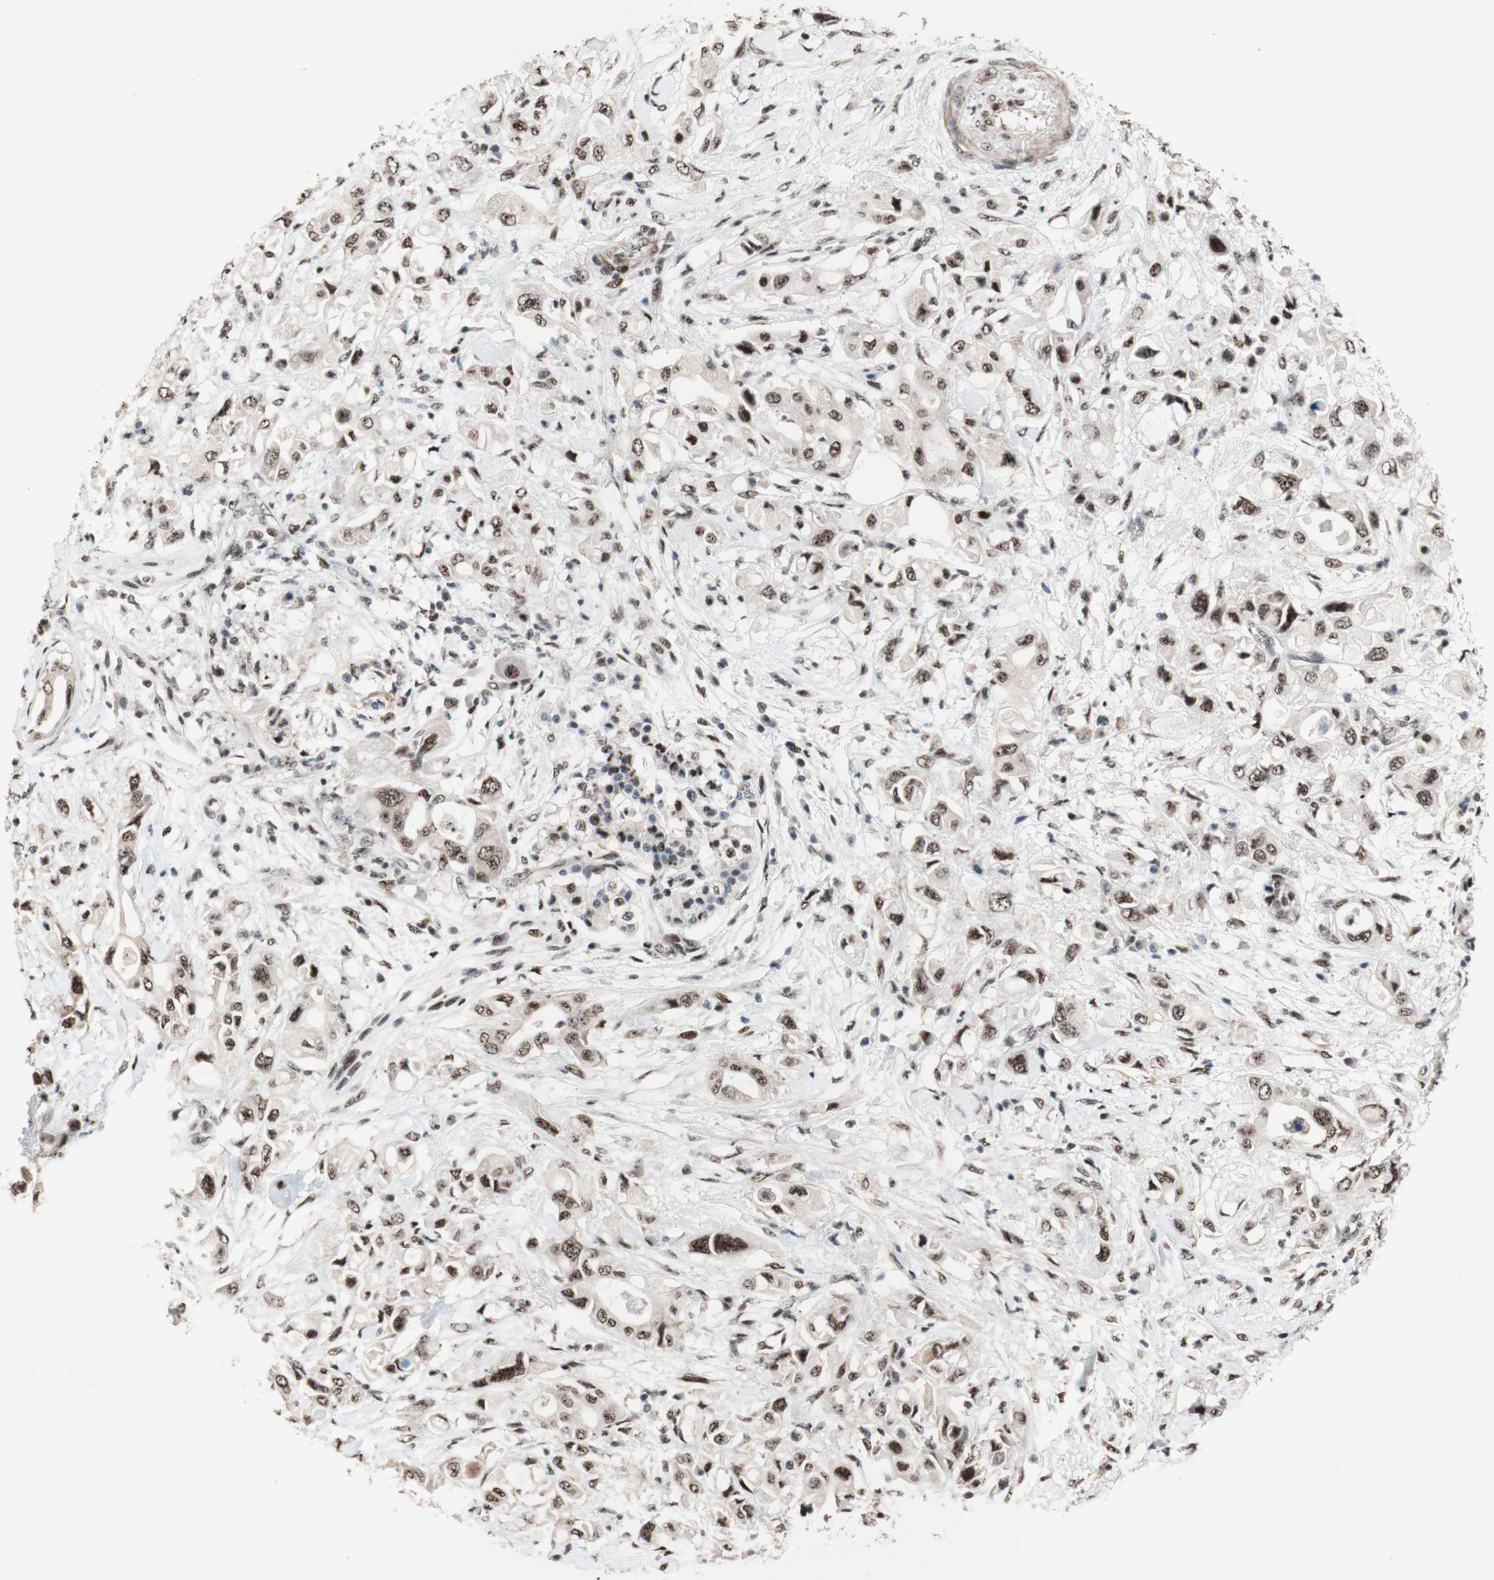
{"staining": {"intensity": "moderate", "quantity": ">75%", "location": "nuclear"}, "tissue": "pancreatic cancer", "cell_type": "Tumor cells", "image_type": "cancer", "snomed": [{"axis": "morphology", "description": "Adenocarcinoma, NOS"}, {"axis": "topography", "description": "Pancreas"}], "caption": "About >75% of tumor cells in pancreatic adenocarcinoma demonstrate moderate nuclear protein staining as visualized by brown immunohistochemical staining.", "gene": "TLE1", "patient": {"sex": "female", "age": 56}}